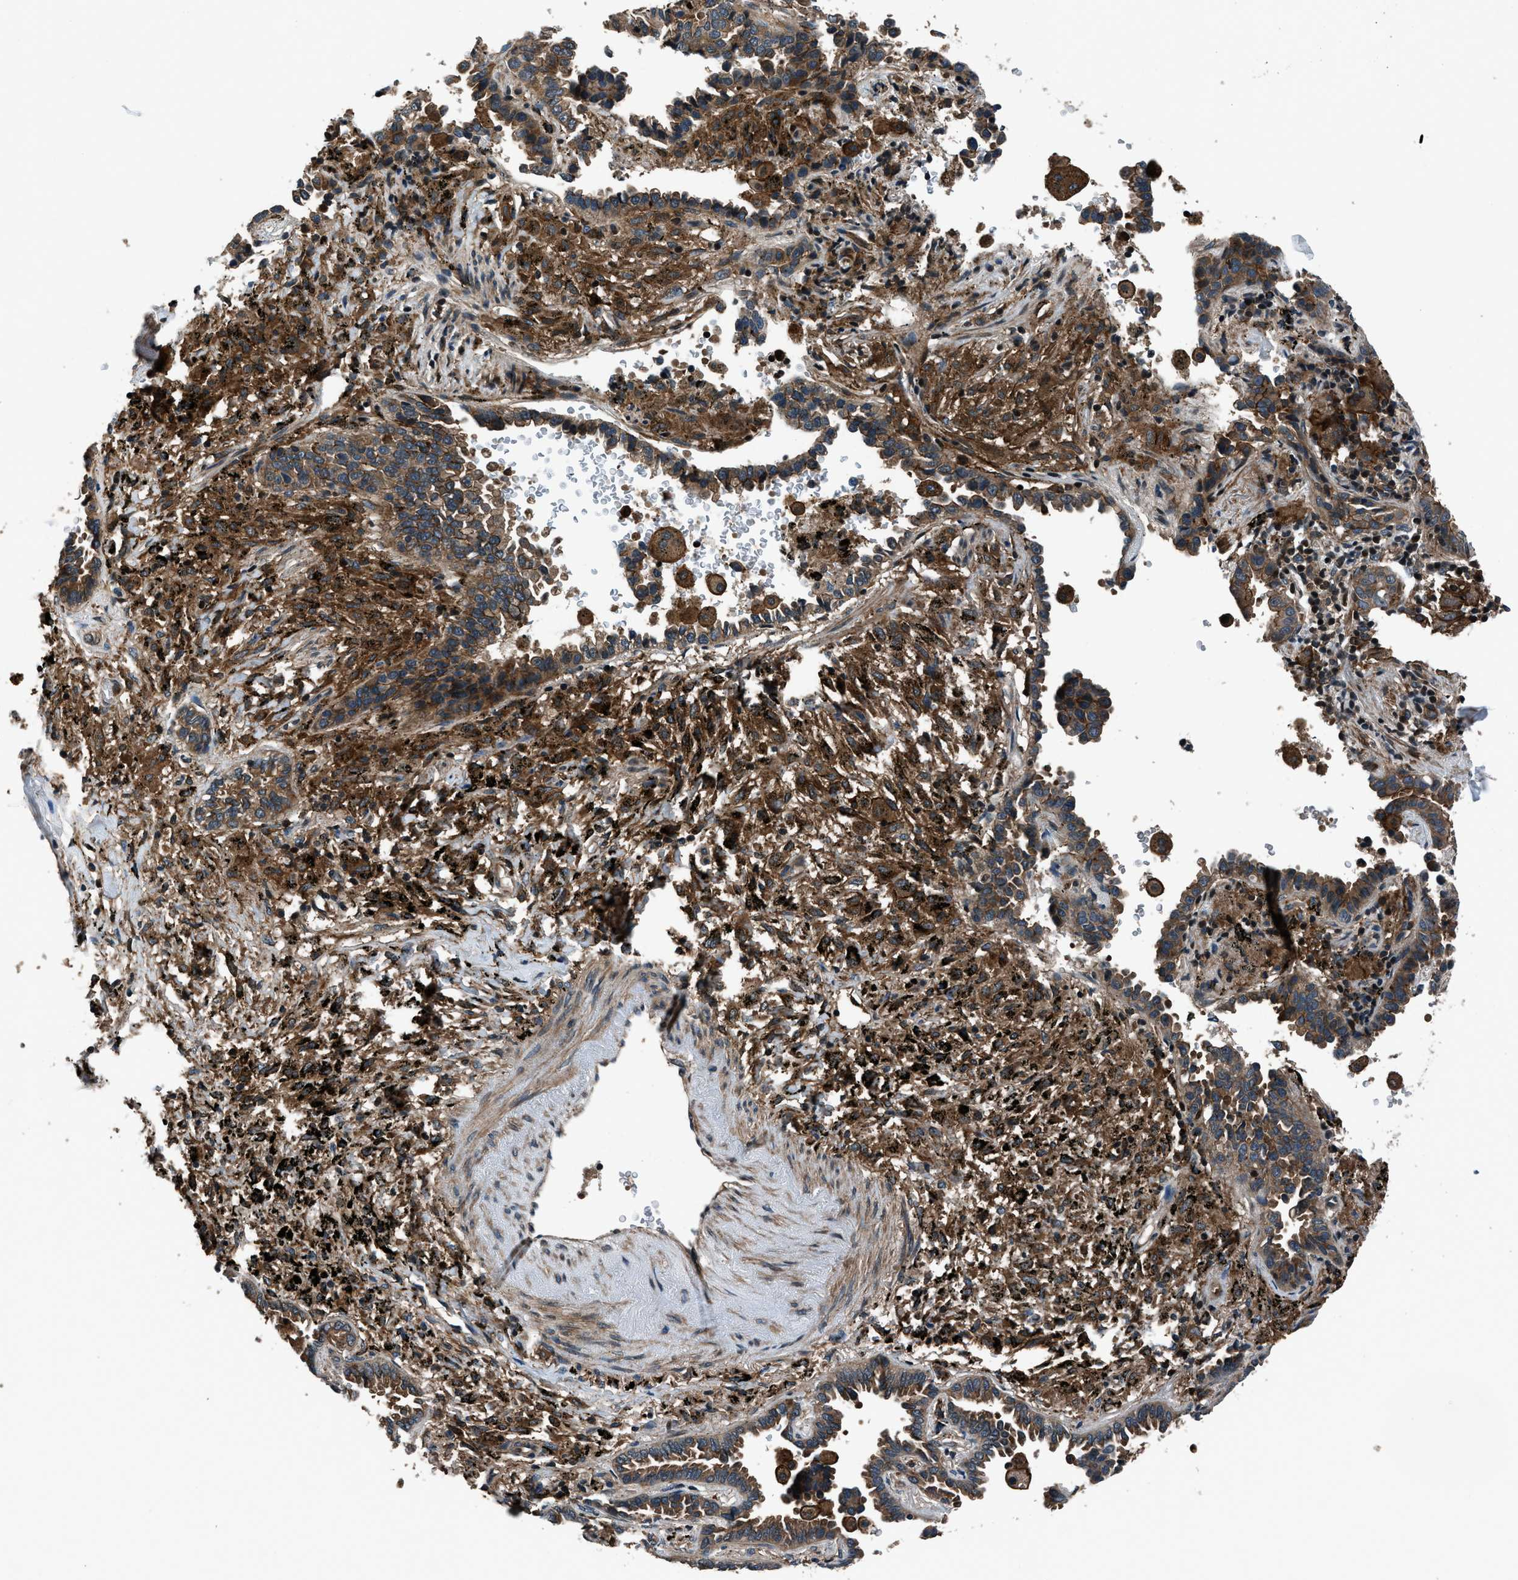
{"staining": {"intensity": "moderate", "quantity": ">75%", "location": "cytoplasmic/membranous"}, "tissue": "lung cancer", "cell_type": "Tumor cells", "image_type": "cancer", "snomed": [{"axis": "morphology", "description": "Normal tissue, NOS"}, {"axis": "morphology", "description": "Adenocarcinoma, NOS"}, {"axis": "topography", "description": "Lung"}], "caption": "Moderate cytoplasmic/membranous expression for a protein is seen in about >75% of tumor cells of lung cancer (adenocarcinoma) using IHC.", "gene": "ARHGEF11", "patient": {"sex": "male", "age": 59}}